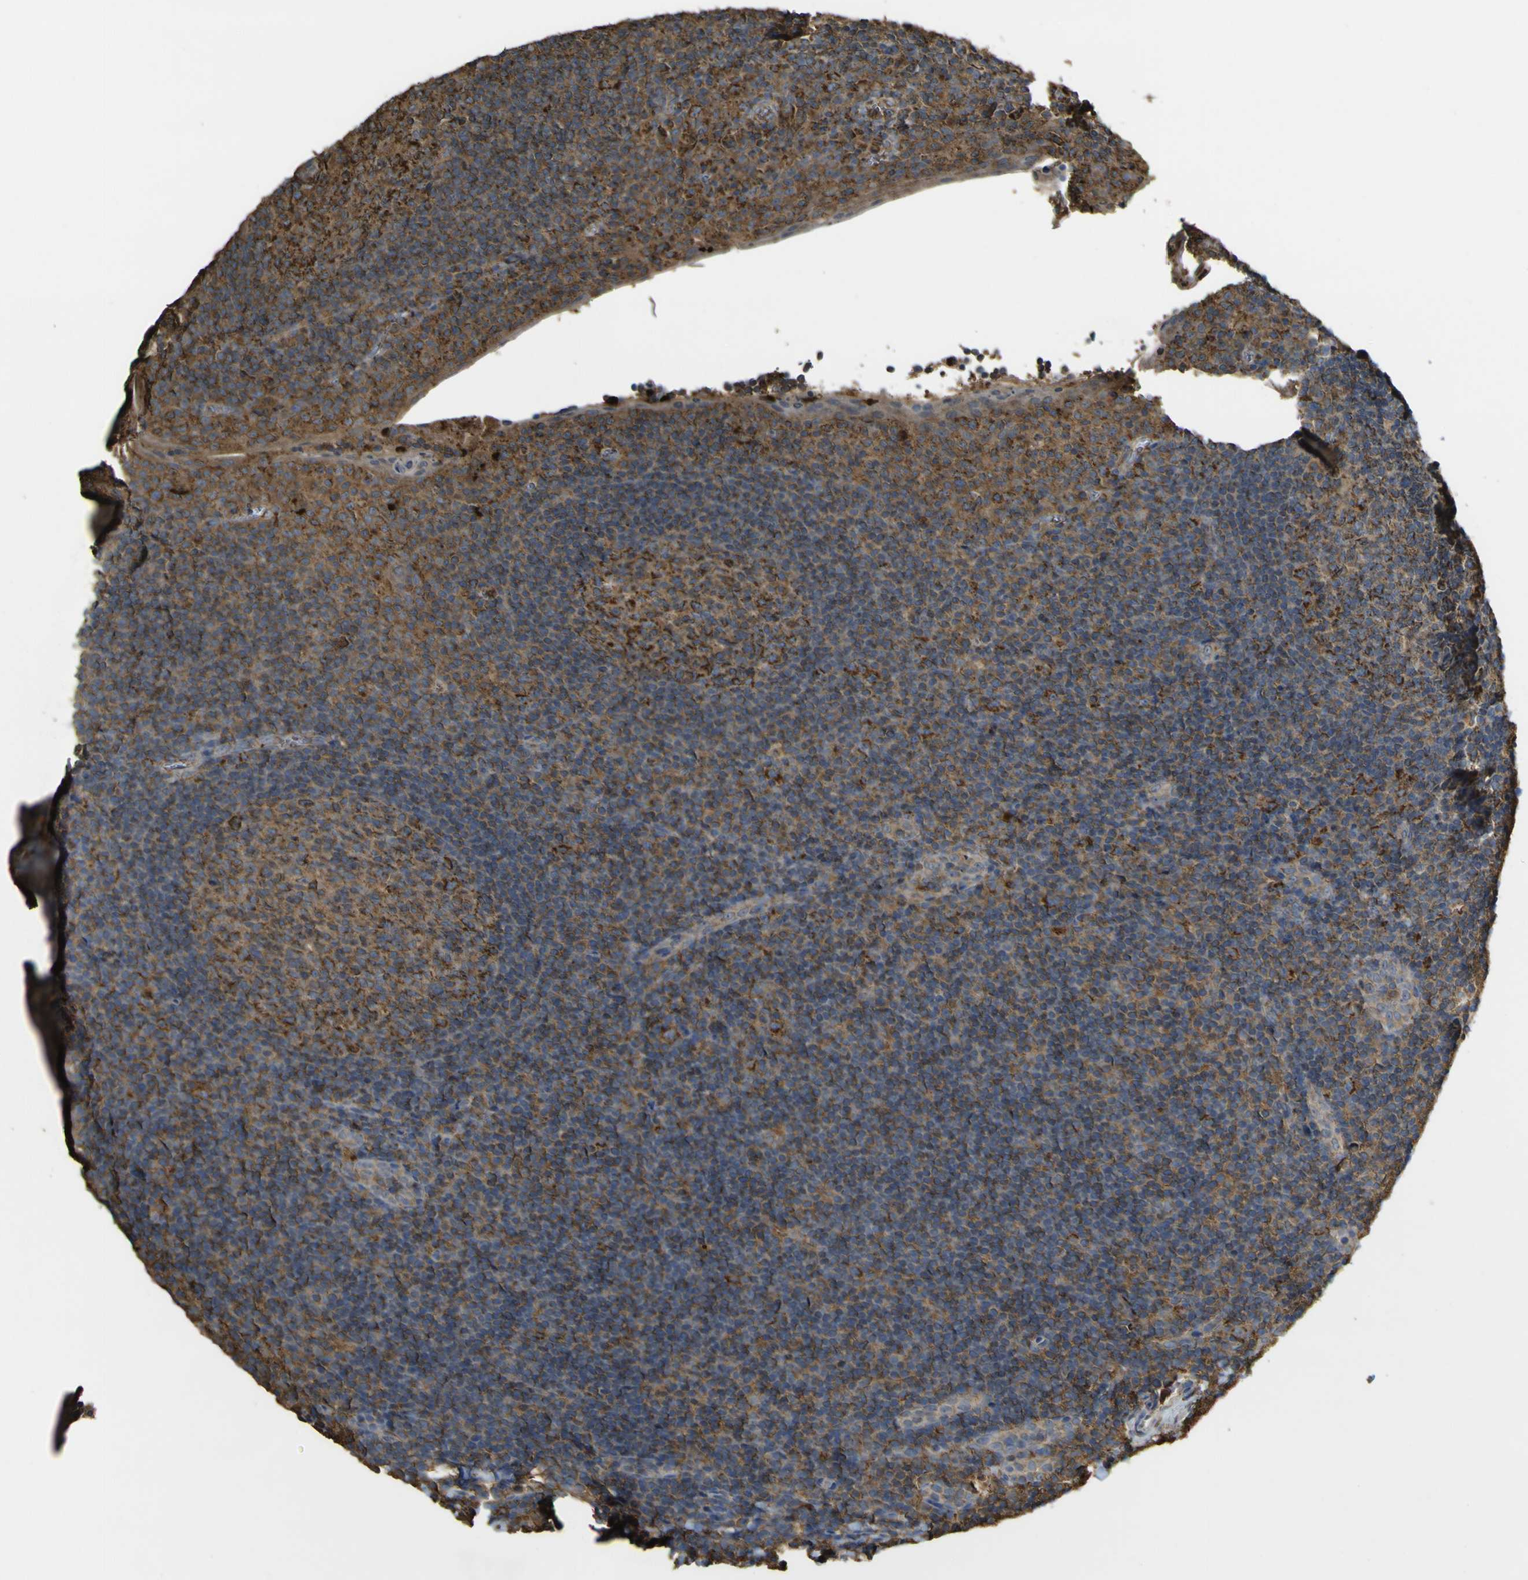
{"staining": {"intensity": "moderate", "quantity": ">75%", "location": "cytoplasmic/membranous"}, "tissue": "tonsil", "cell_type": "Germinal center cells", "image_type": "normal", "snomed": [{"axis": "morphology", "description": "Normal tissue, NOS"}, {"axis": "topography", "description": "Tonsil"}], "caption": "Germinal center cells reveal medium levels of moderate cytoplasmic/membranous expression in about >75% of cells in benign human tonsil. The staining was performed using DAB (3,3'-diaminobenzidine), with brown indicating positive protein expression. Nuclei are stained blue with hematoxylin.", "gene": "ACSL3", "patient": {"sex": "male", "age": 37}}